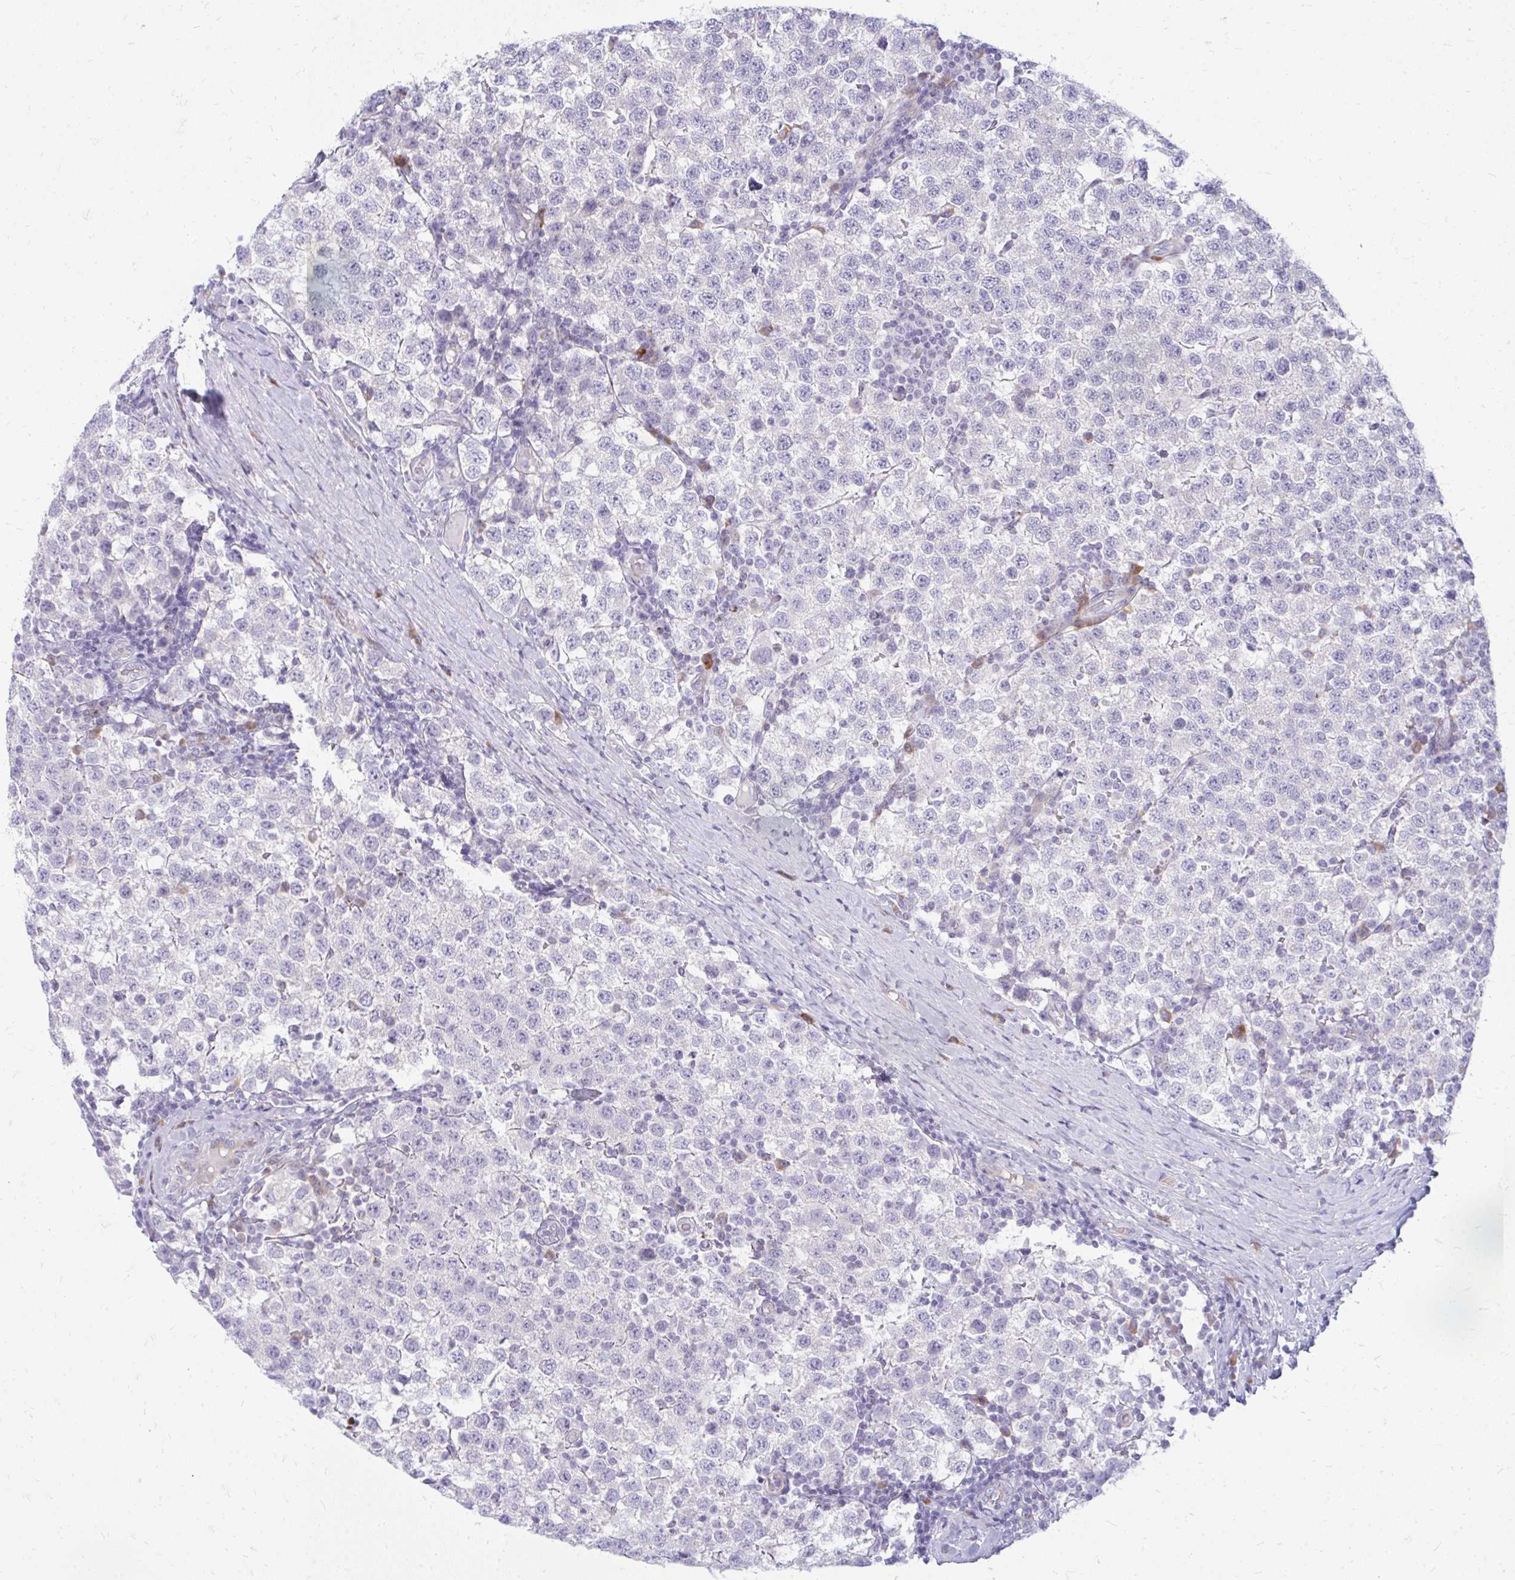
{"staining": {"intensity": "negative", "quantity": "none", "location": "none"}, "tissue": "testis cancer", "cell_type": "Tumor cells", "image_type": "cancer", "snomed": [{"axis": "morphology", "description": "Seminoma, NOS"}, {"axis": "topography", "description": "Testis"}], "caption": "Immunohistochemical staining of testis seminoma reveals no significant staining in tumor cells. (DAB (3,3'-diaminobenzidine) immunohistochemistry (IHC) with hematoxylin counter stain).", "gene": "TSPEAR", "patient": {"sex": "male", "age": 34}}